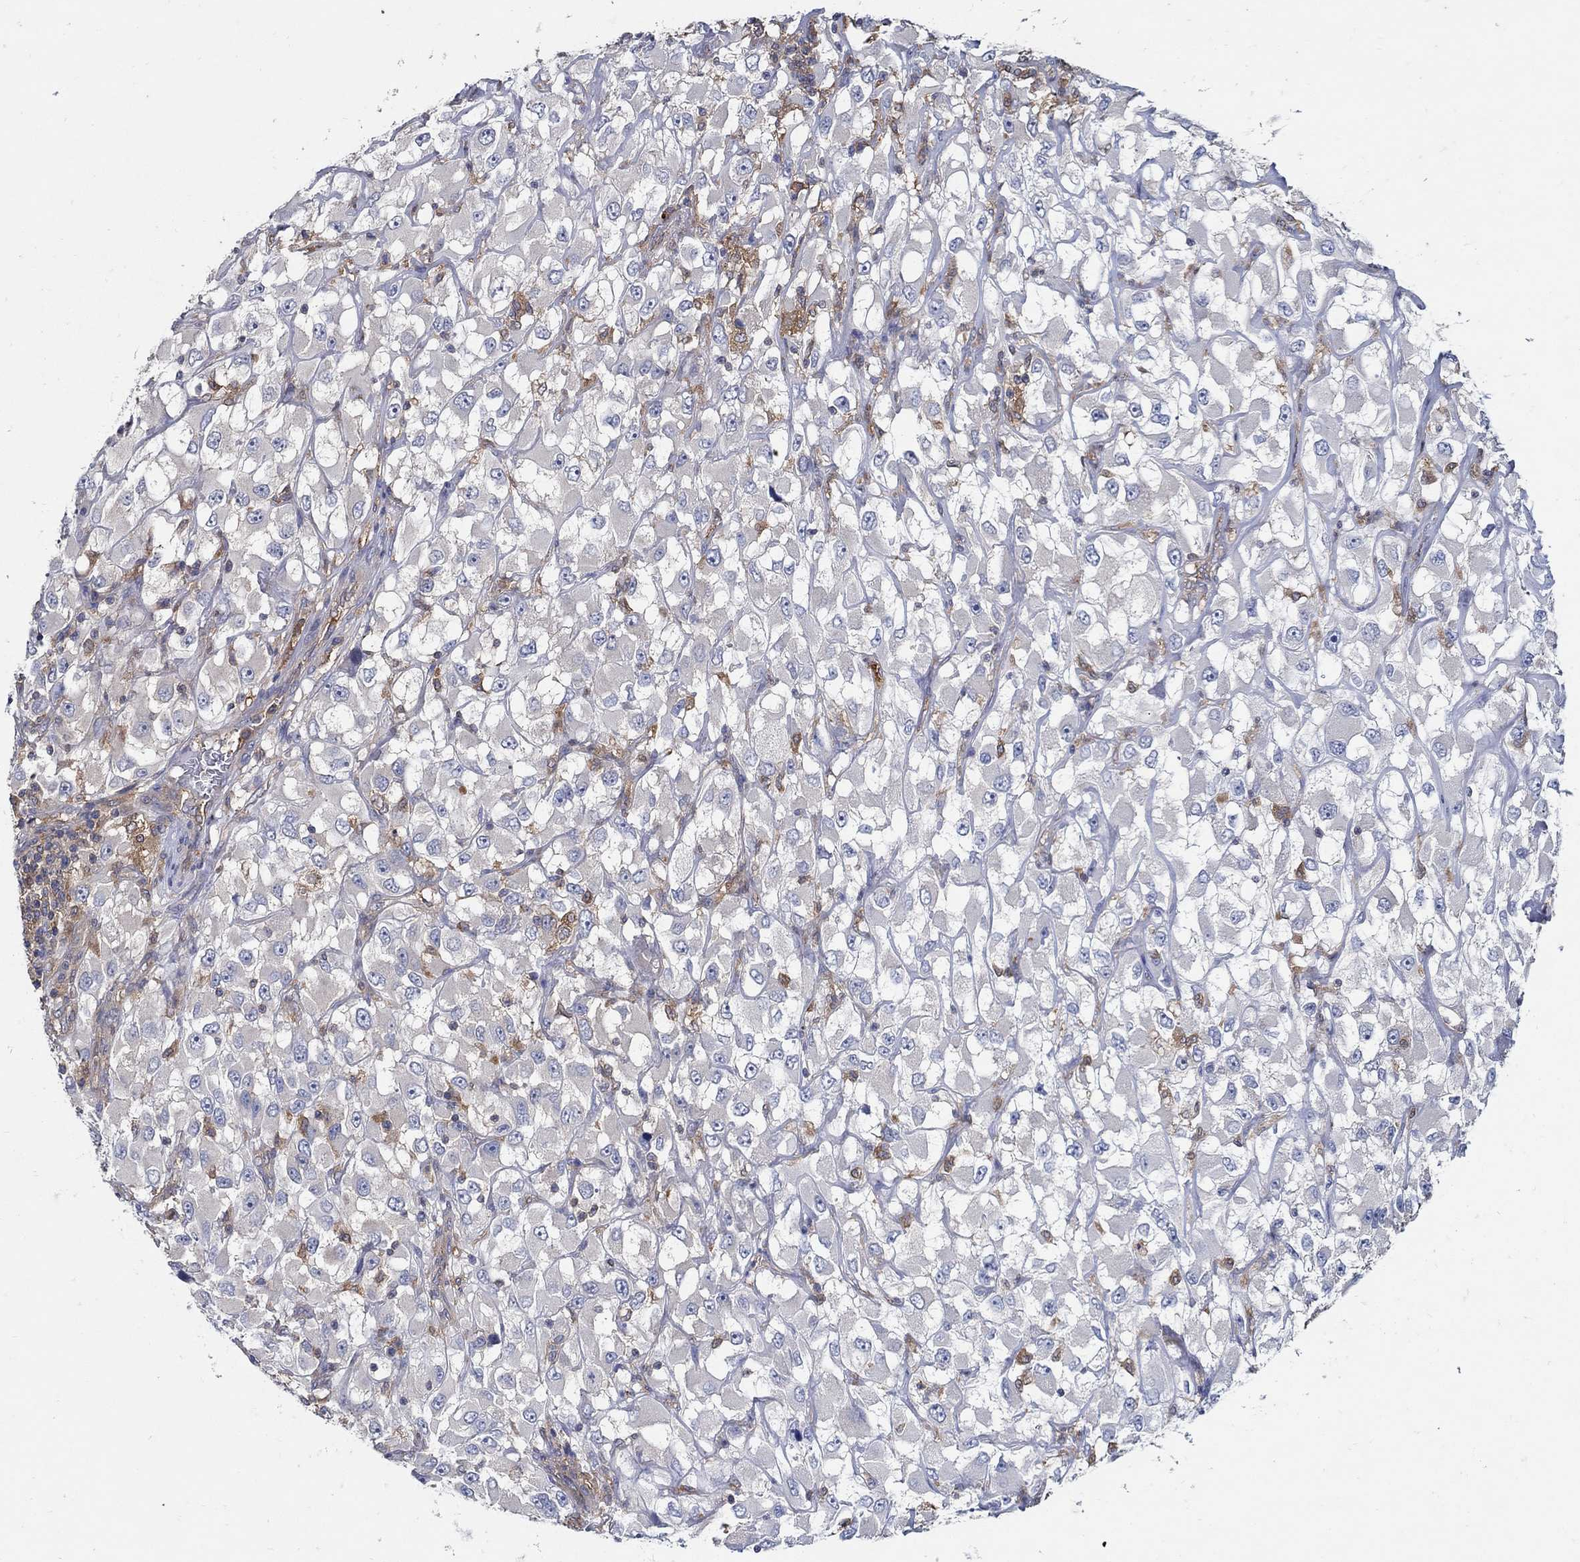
{"staining": {"intensity": "negative", "quantity": "none", "location": "none"}, "tissue": "renal cancer", "cell_type": "Tumor cells", "image_type": "cancer", "snomed": [{"axis": "morphology", "description": "Adenocarcinoma, NOS"}, {"axis": "topography", "description": "Kidney"}], "caption": "Micrograph shows no significant protein expression in tumor cells of renal adenocarcinoma.", "gene": "MTHFR", "patient": {"sex": "female", "age": 52}}